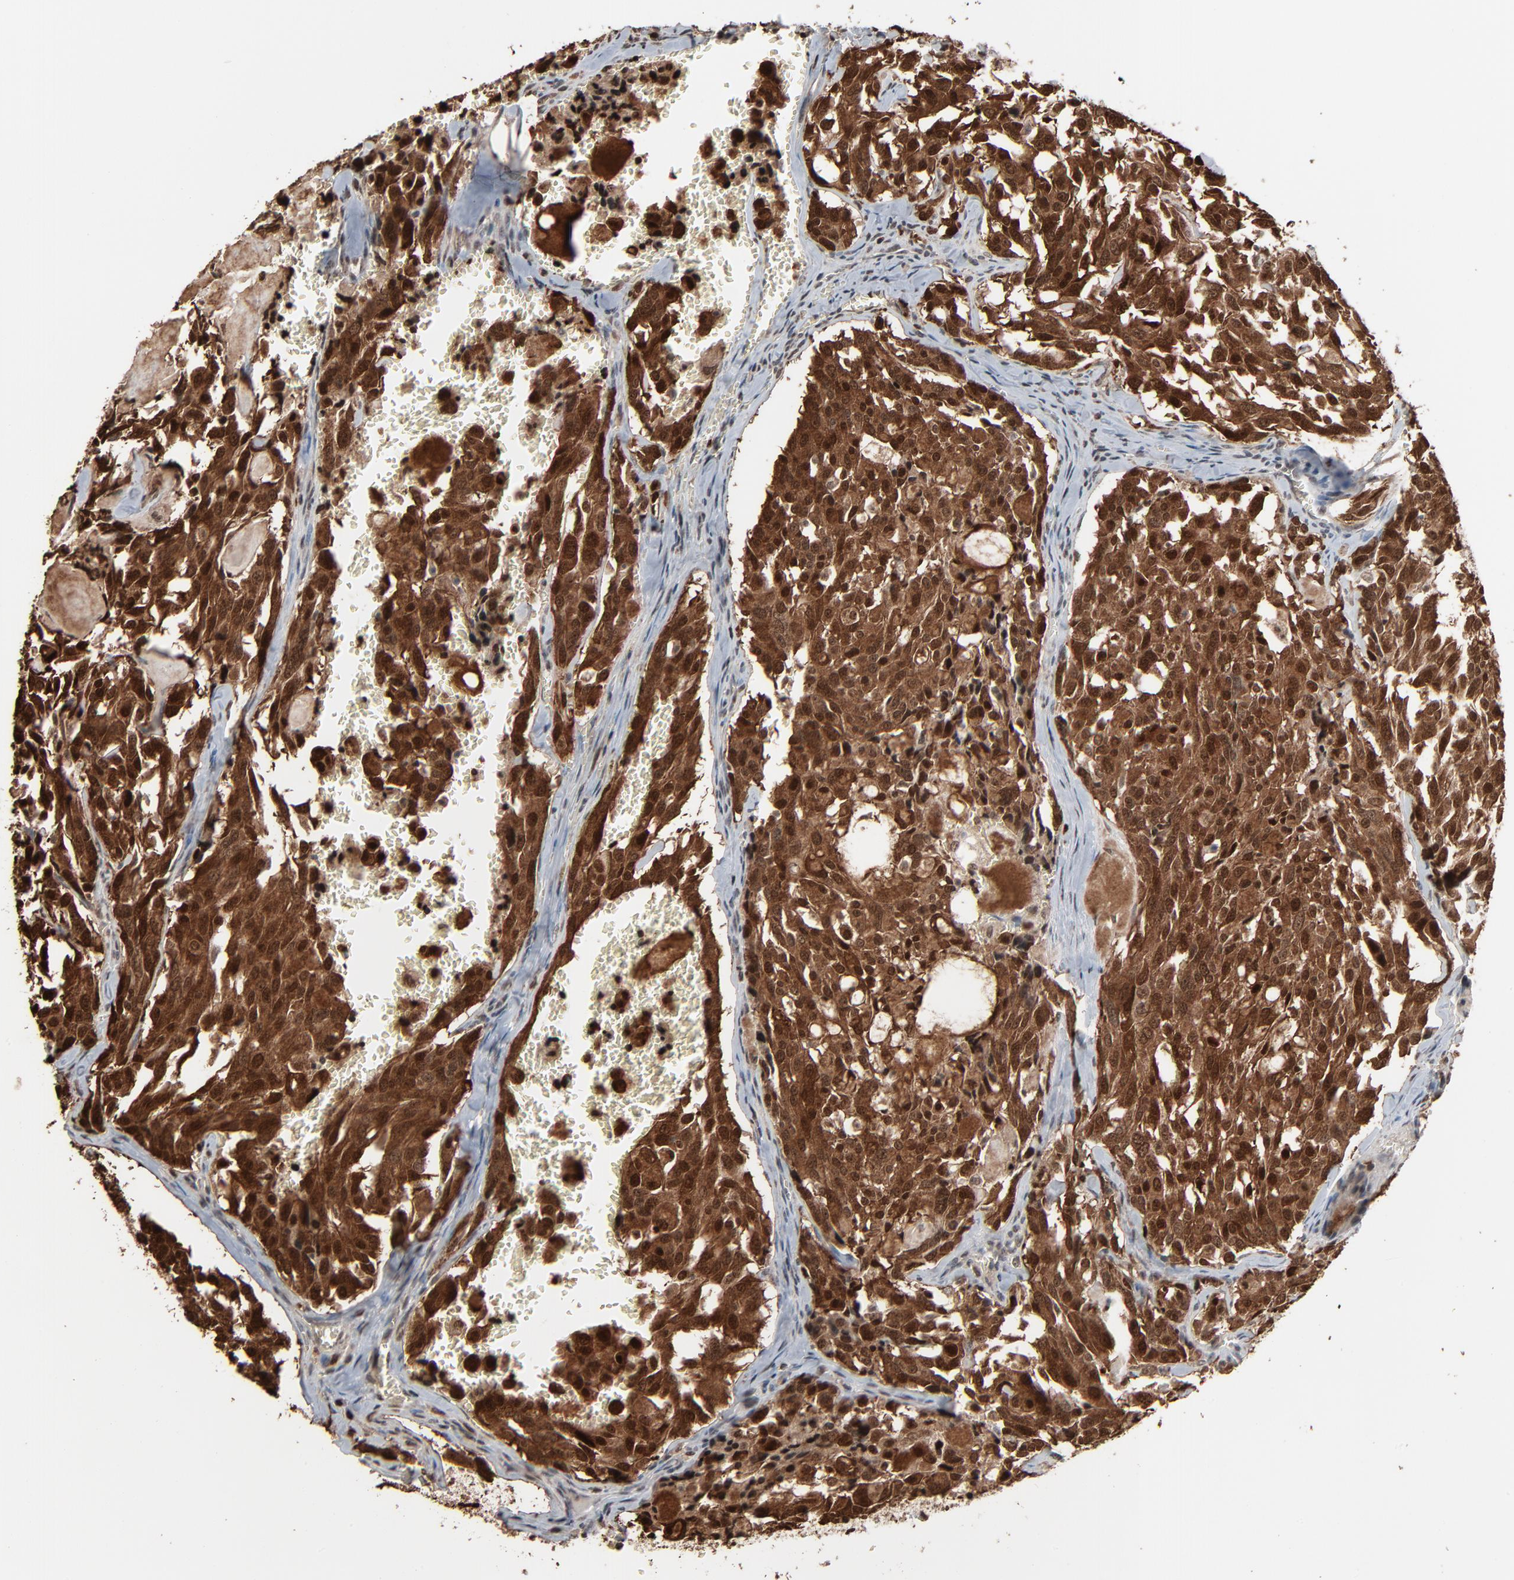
{"staining": {"intensity": "strong", "quantity": ">75%", "location": "cytoplasmic/membranous,nuclear"}, "tissue": "thyroid cancer", "cell_type": "Tumor cells", "image_type": "cancer", "snomed": [{"axis": "morphology", "description": "Carcinoma, NOS"}, {"axis": "morphology", "description": "Carcinoid, malignant, NOS"}, {"axis": "topography", "description": "Thyroid gland"}], "caption": "Tumor cells exhibit high levels of strong cytoplasmic/membranous and nuclear expression in about >75% of cells in thyroid malignant carcinoid. The protein of interest is stained brown, and the nuclei are stained in blue (DAB (3,3'-diaminobenzidine) IHC with brightfield microscopy, high magnification).", "gene": "RPS6KA3", "patient": {"sex": "male", "age": 33}}